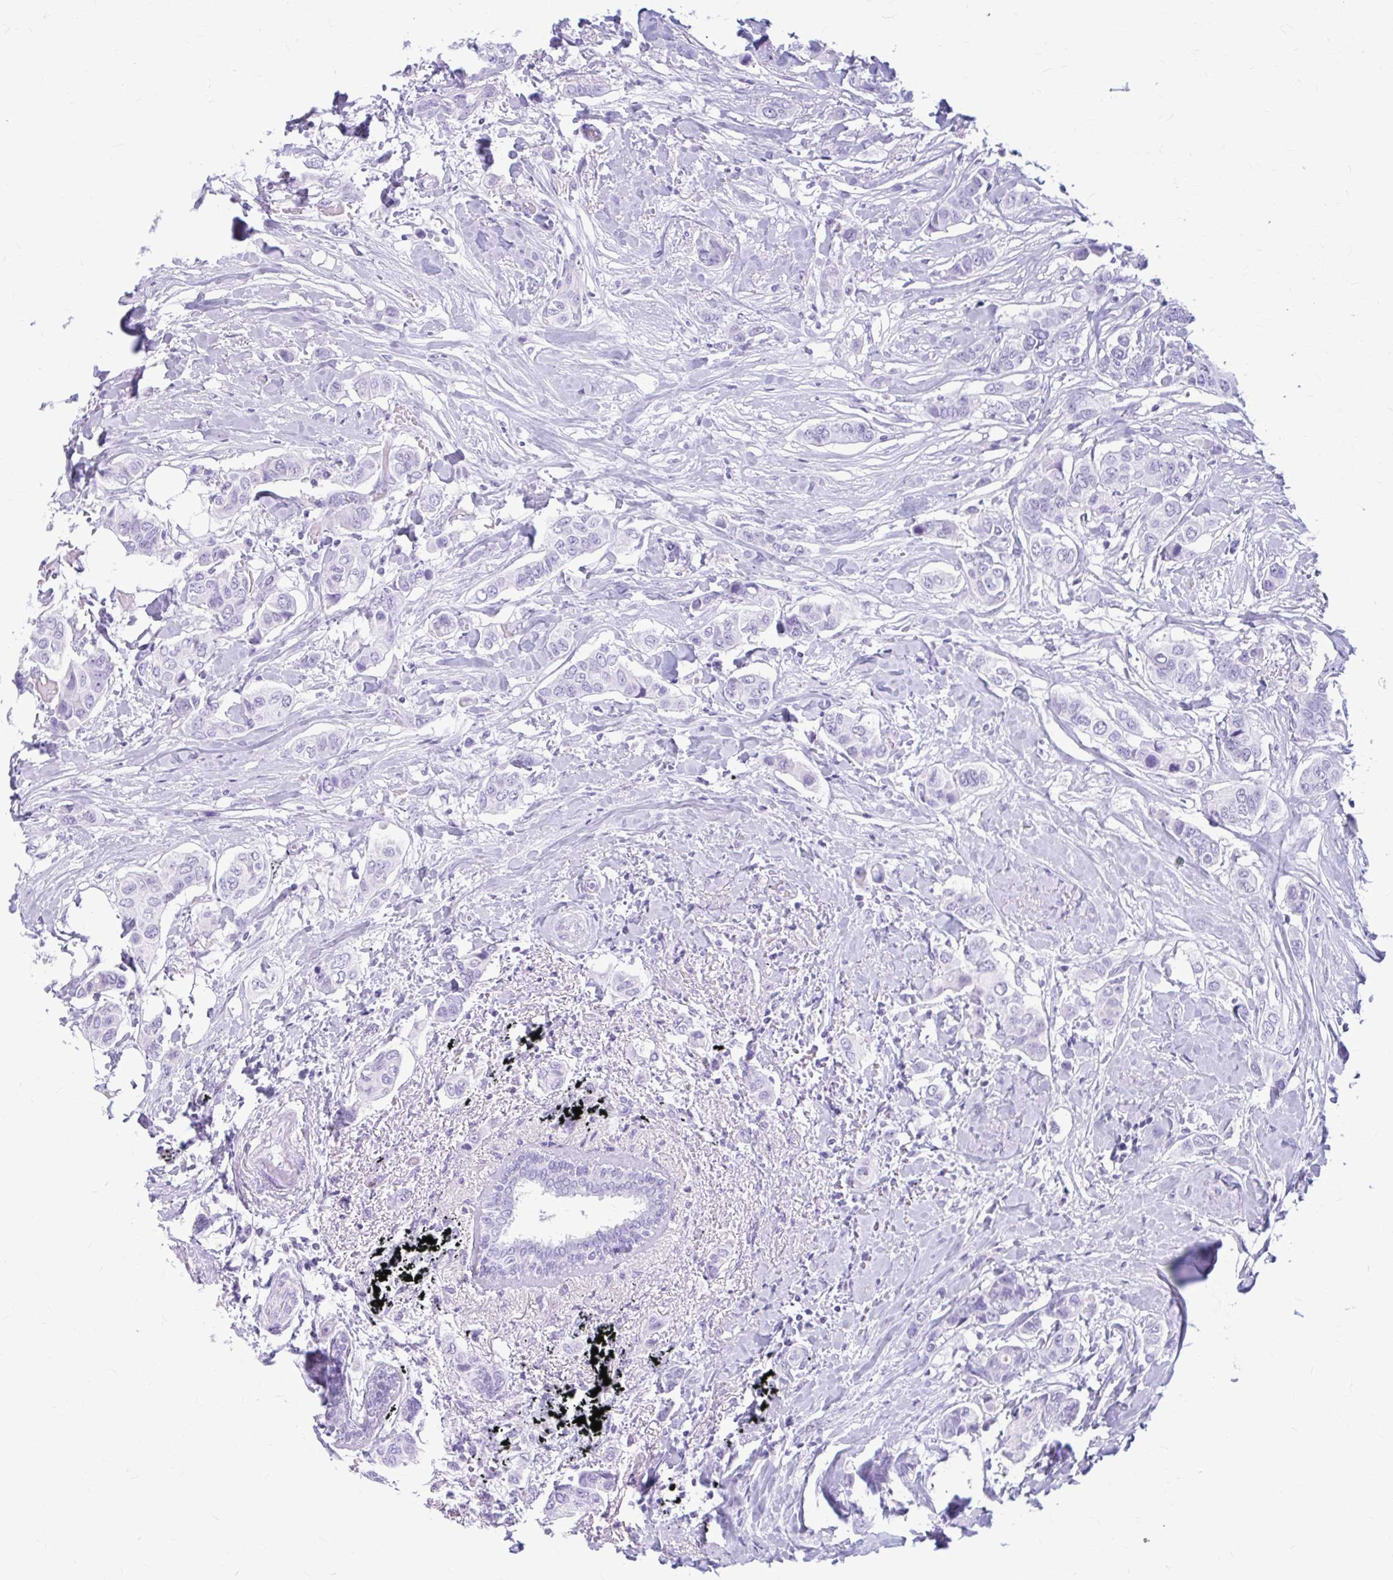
{"staining": {"intensity": "negative", "quantity": "none", "location": "none"}, "tissue": "breast cancer", "cell_type": "Tumor cells", "image_type": "cancer", "snomed": [{"axis": "morphology", "description": "Lobular carcinoma"}, {"axis": "topography", "description": "Breast"}], "caption": "Immunohistochemical staining of breast cancer (lobular carcinoma) demonstrates no significant expression in tumor cells. The staining is performed using DAB (3,3'-diaminobenzidine) brown chromogen with nuclei counter-stained in using hematoxylin.", "gene": "KLHDC7A", "patient": {"sex": "female", "age": 51}}